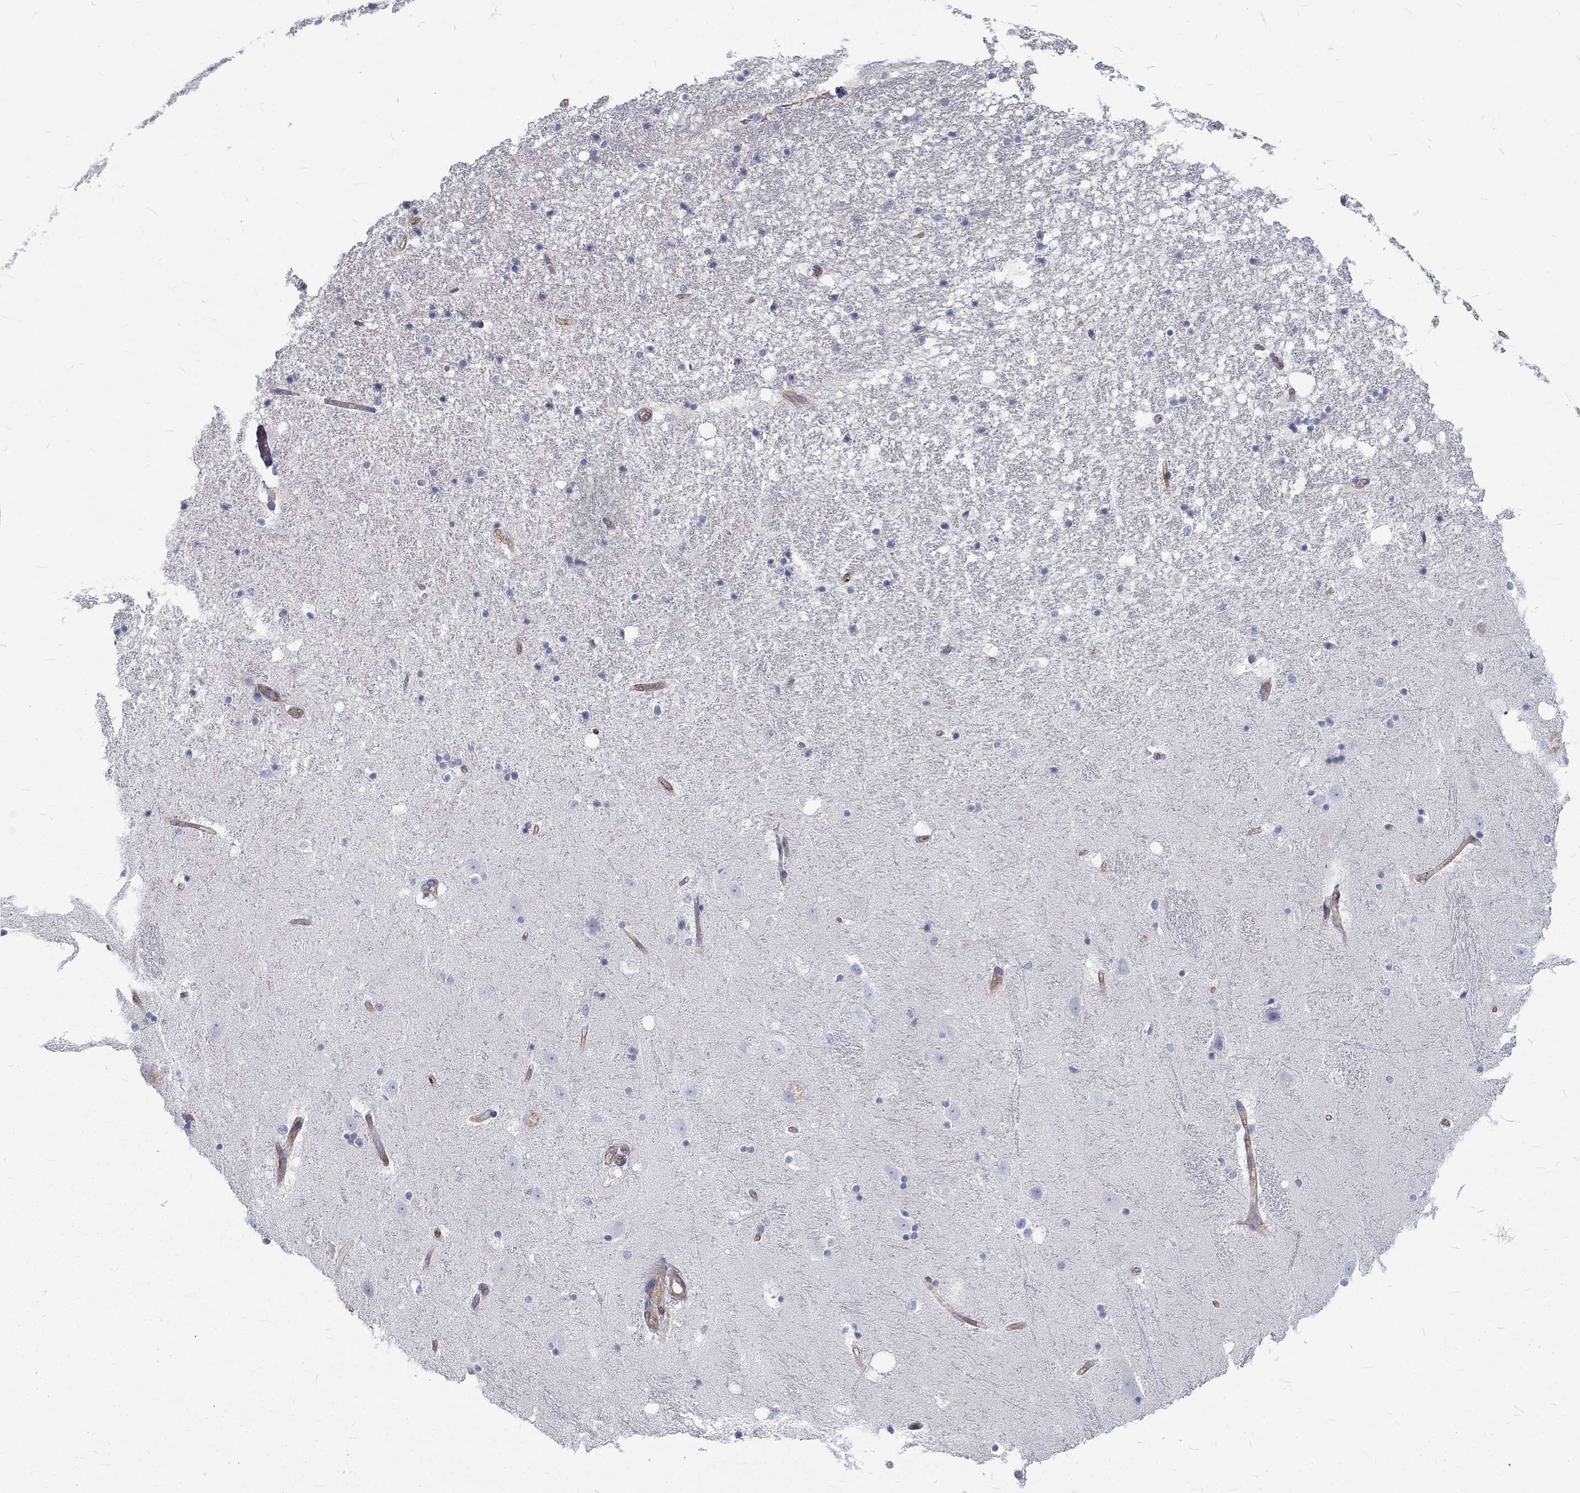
{"staining": {"intensity": "strong", "quantity": "<25%", "location": "cytoplasmic/membranous"}, "tissue": "hippocampus", "cell_type": "Glial cells", "image_type": "normal", "snomed": [{"axis": "morphology", "description": "Normal tissue, NOS"}, {"axis": "topography", "description": "Hippocampus"}], "caption": "Protein staining of unremarkable hippocampus demonstrates strong cytoplasmic/membranous expression in approximately <25% of glial cells.", "gene": "MTMR11", "patient": {"sex": "male", "age": 49}}